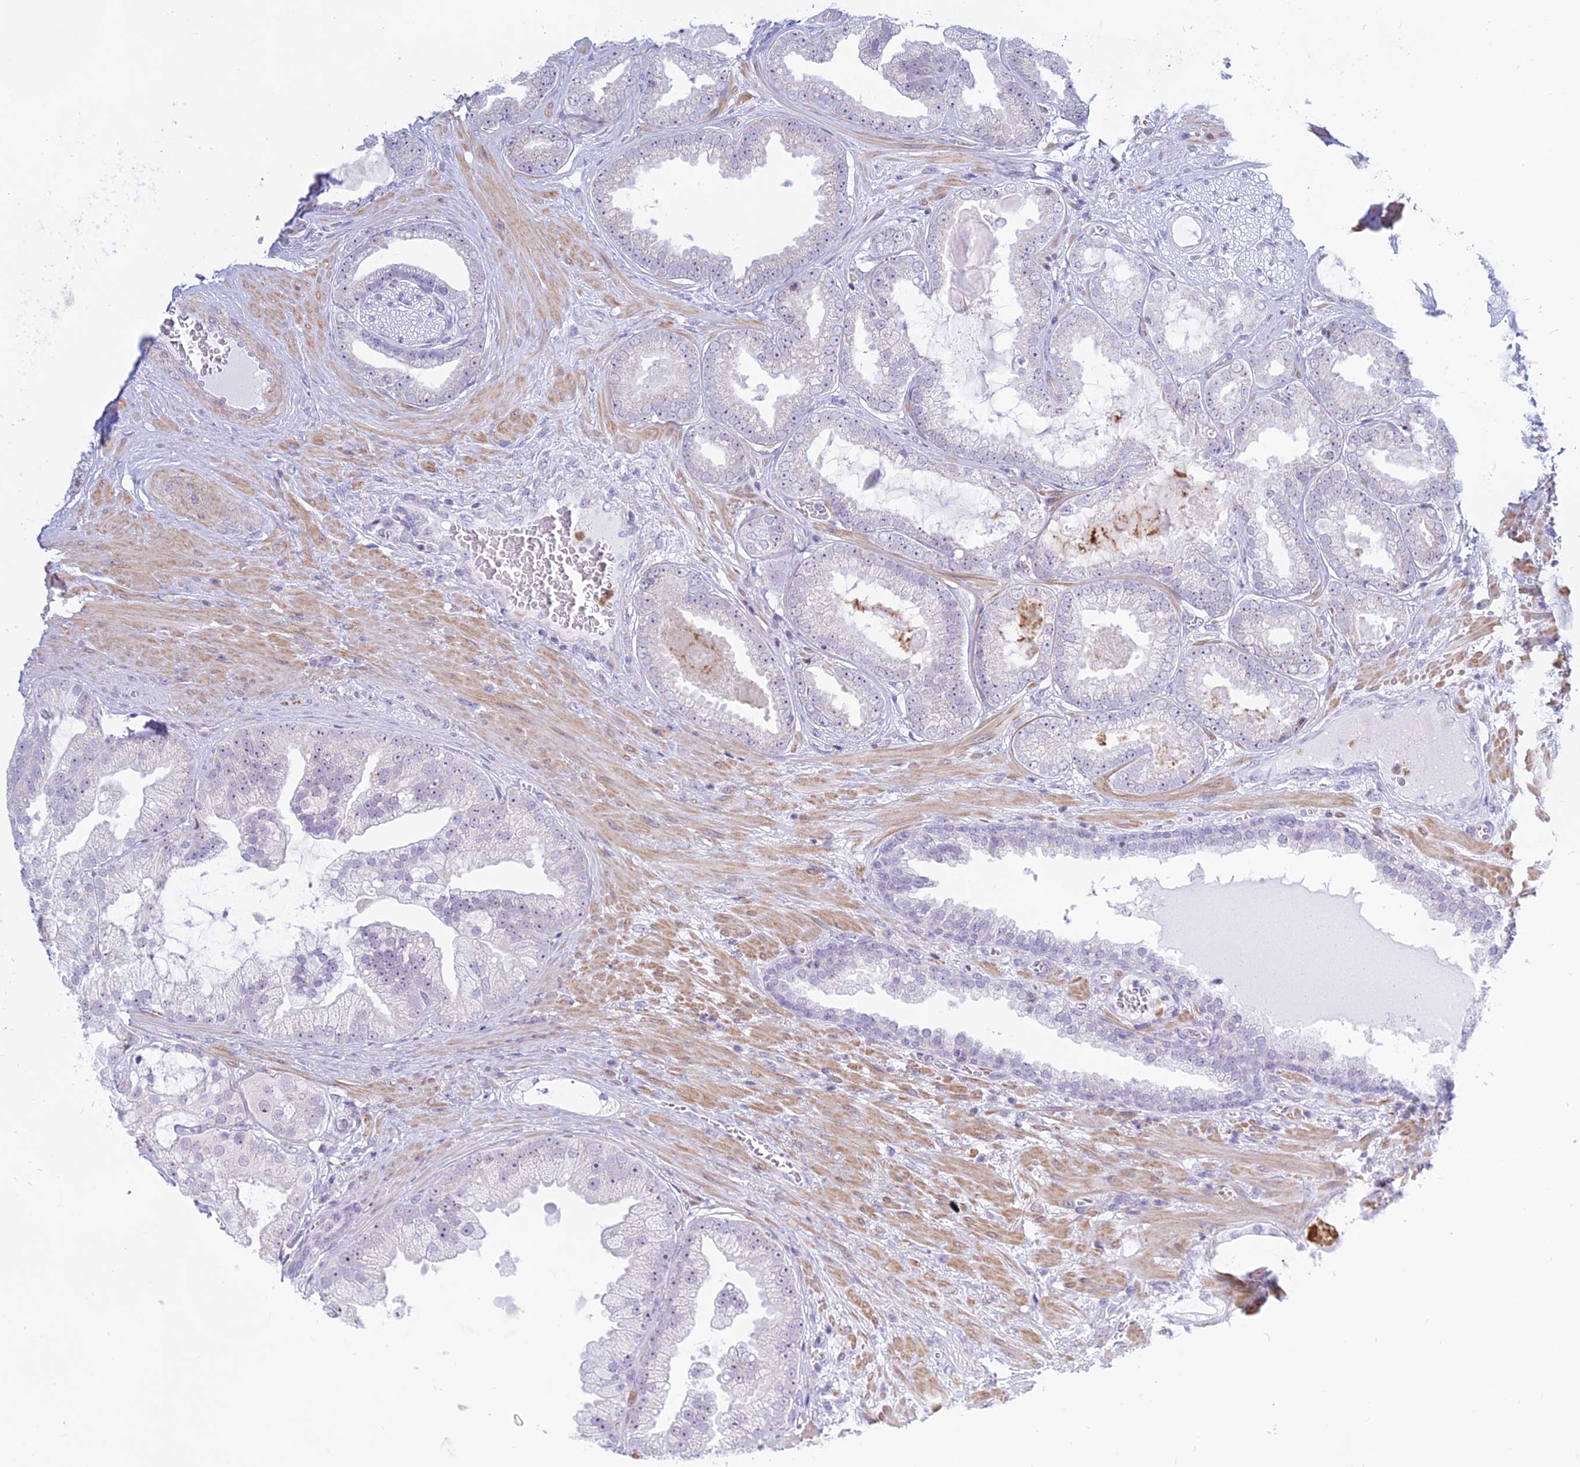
{"staining": {"intensity": "negative", "quantity": "none", "location": "none"}, "tissue": "prostate cancer", "cell_type": "Tumor cells", "image_type": "cancer", "snomed": [{"axis": "morphology", "description": "Adenocarcinoma, Low grade"}, {"axis": "topography", "description": "Prostate"}], "caption": "Protein analysis of prostate low-grade adenocarcinoma exhibits no significant staining in tumor cells. The staining was performed using DAB to visualize the protein expression in brown, while the nuclei were stained in blue with hematoxylin (Magnification: 20x).", "gene": "KRR1", "patient": {"sex": "male", "age": 57}}